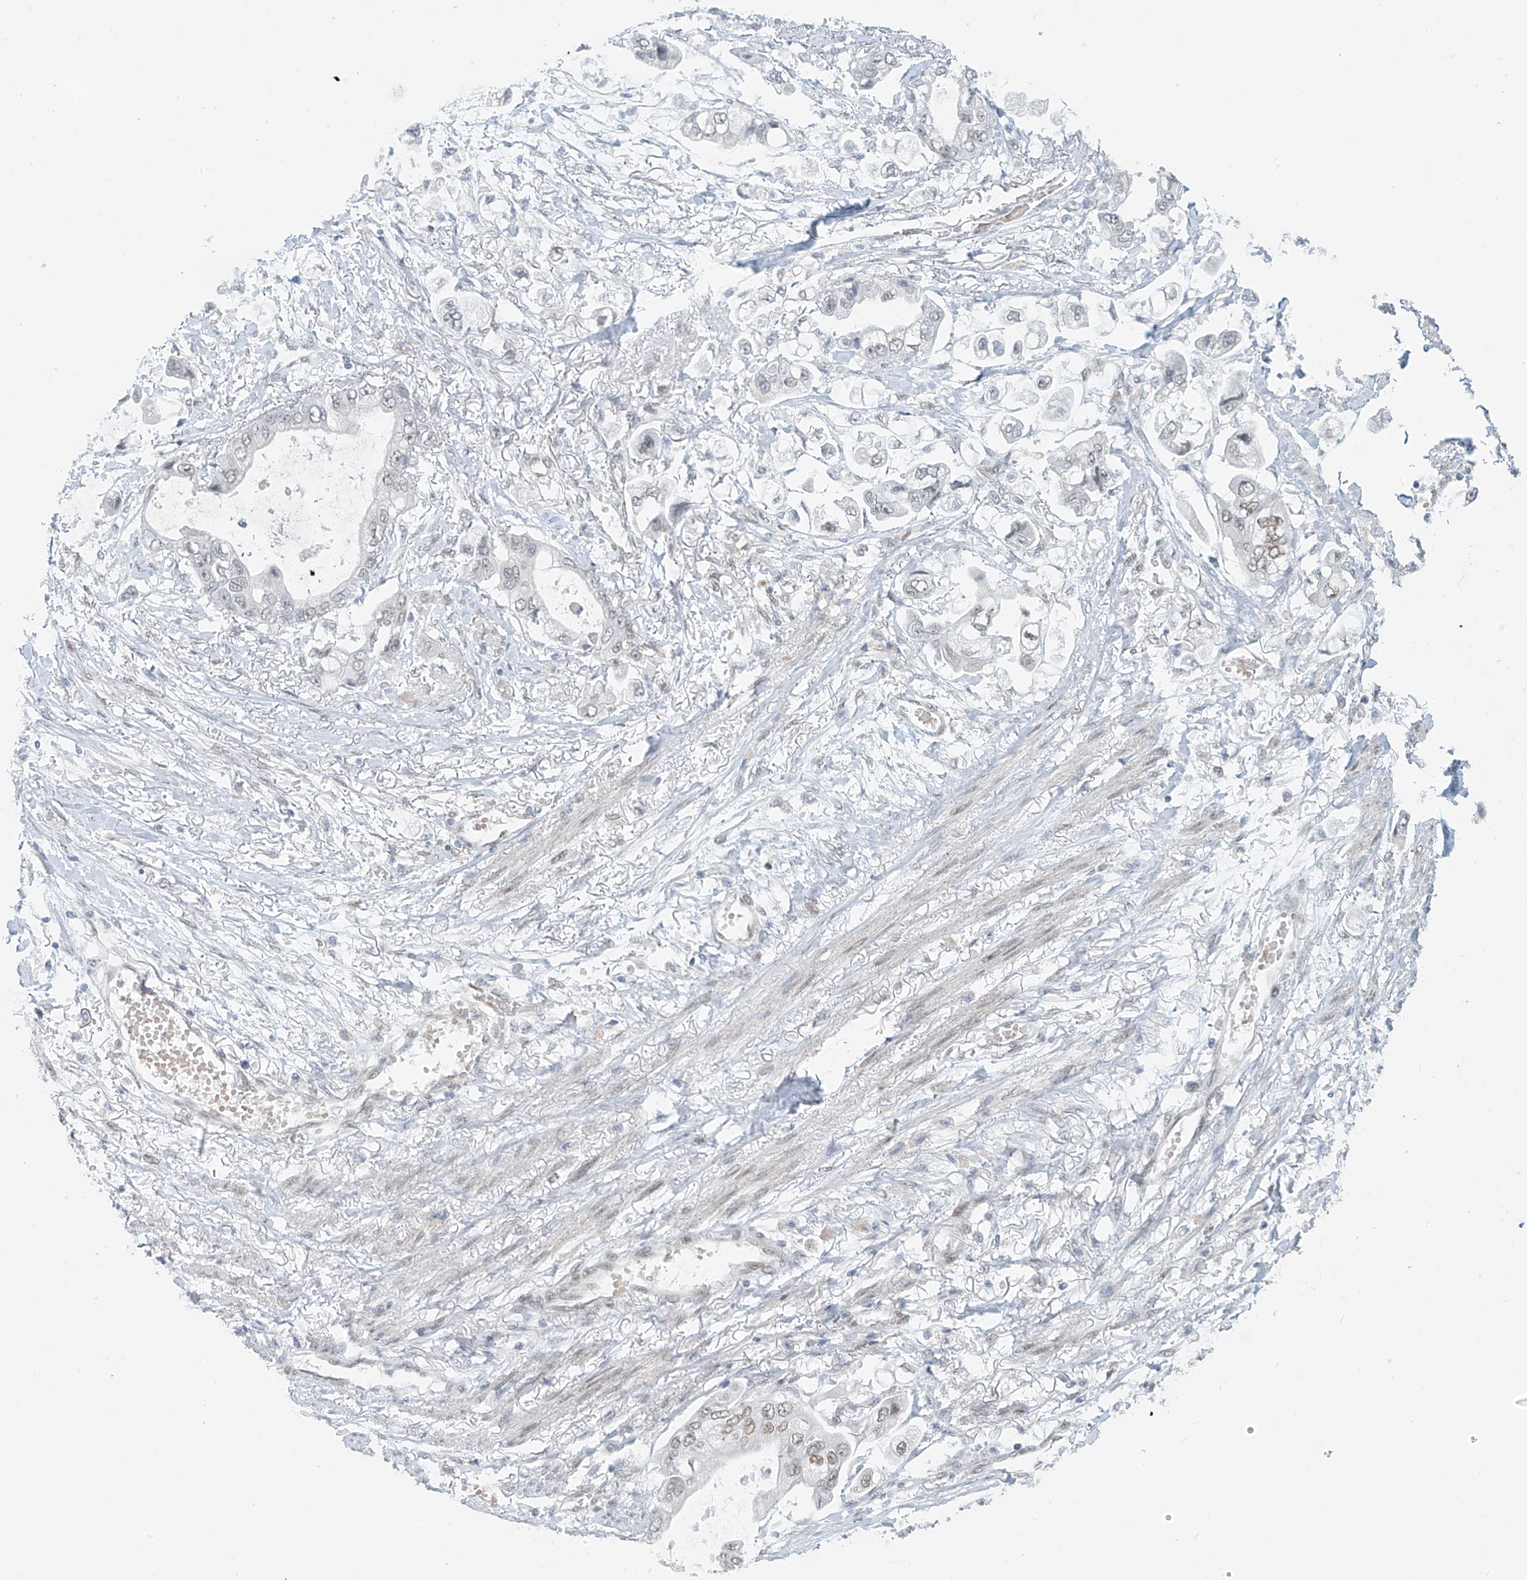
{"staining": {"intensity": "moderate", "quantity": "<25%", "location": "nuclear"}, "tissue": "stomach cancer", "cell_type": "Tumor cells", "image_type": "cancer", "snomed": [{"axis": "morphology", "description": "Adenocarcinoma, NOS"}, {"axis": "topography", "description": "Stomach"}], "caption": "Stomach adenocarcinoma was stained to show a protein in brown. There is low levels of moderate nuclear positivity in about <25% of tumor cells.", "gene": "MCM9", "patient": {"sex": "male", "age": 62}}